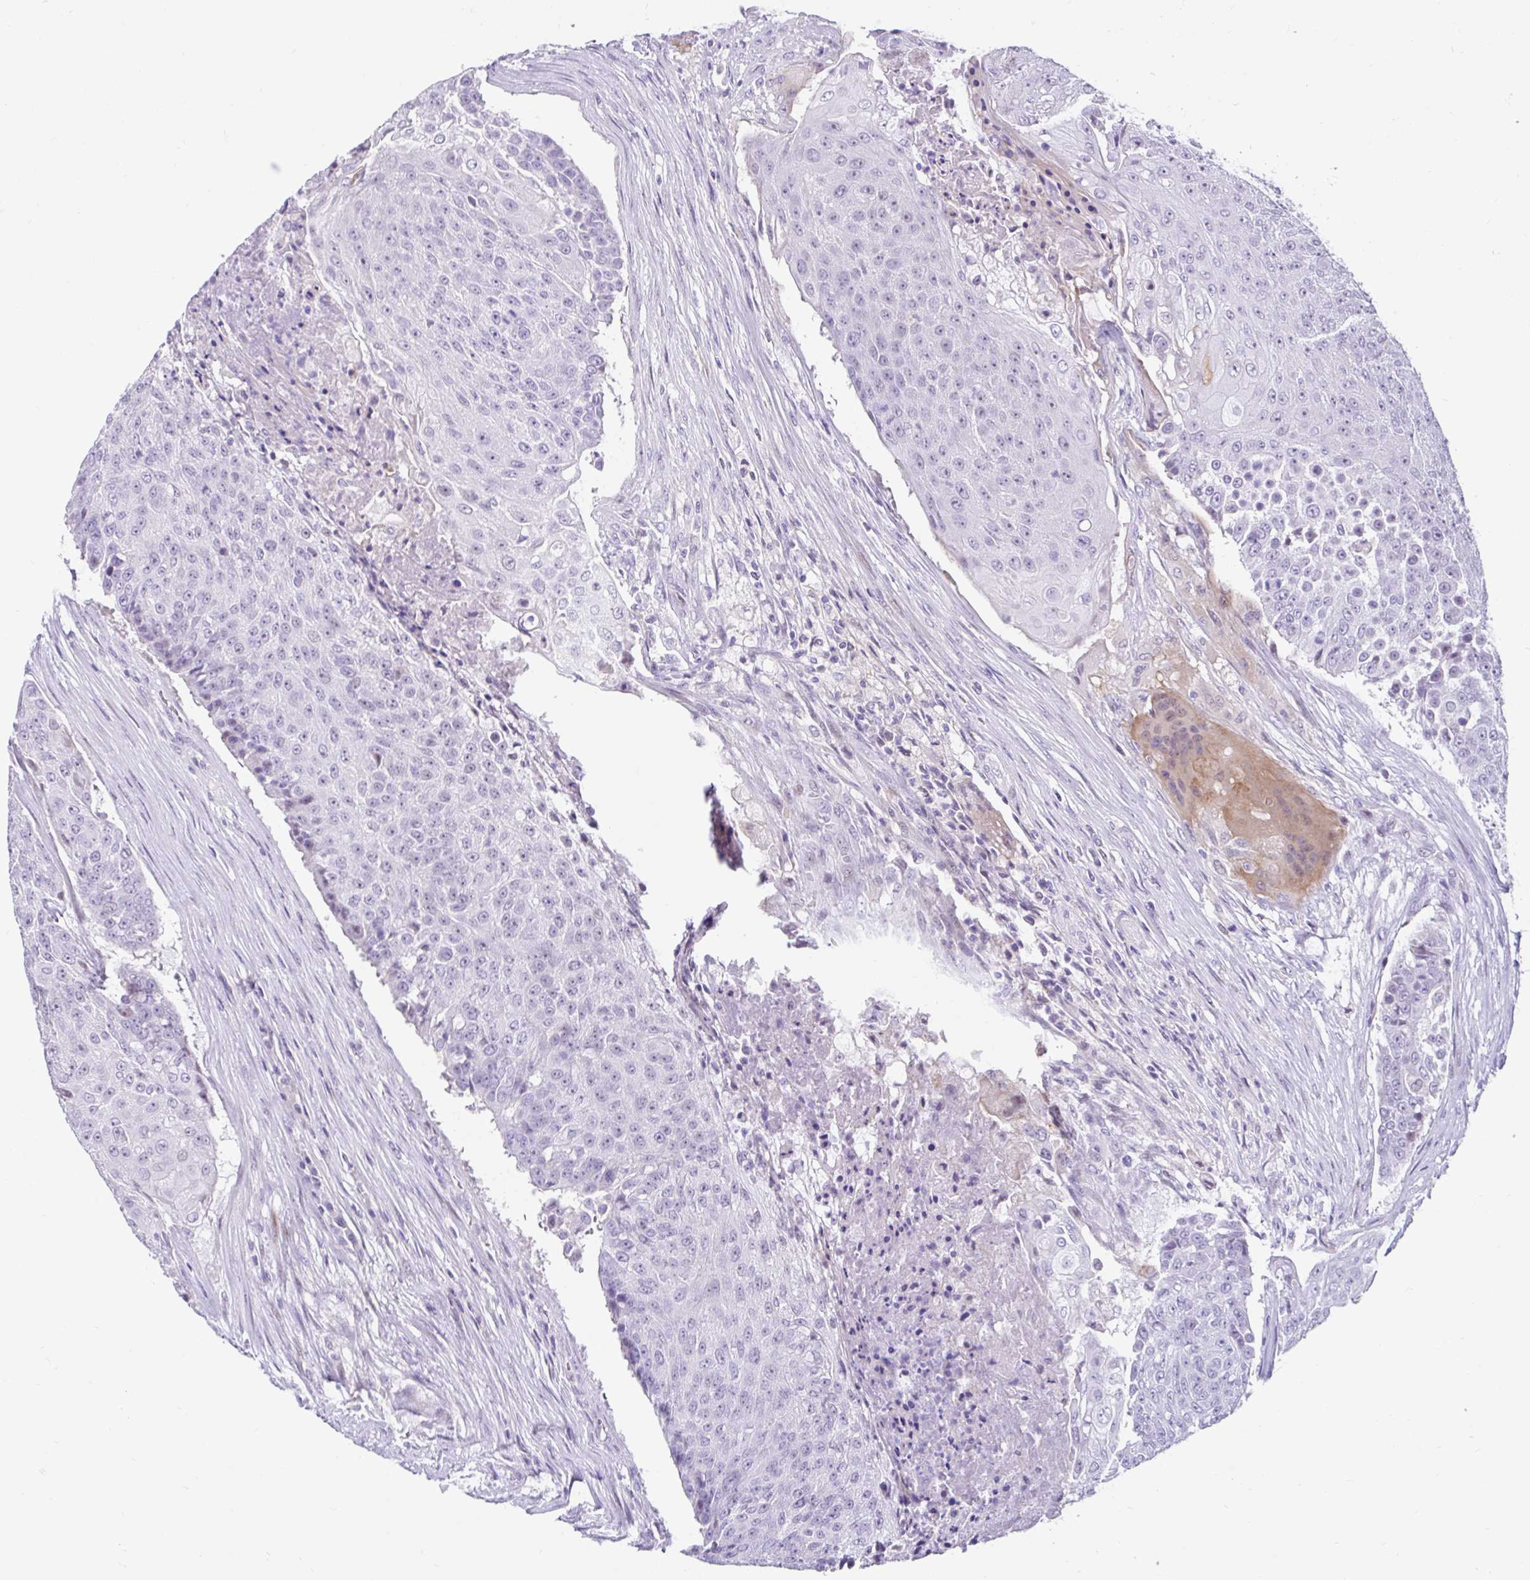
{"staining": {"intensity": "negative", "quantity": "none", "location": "none"}, "tissue": "urothelial cancer", "cell_type": "Tumor cells", "image_type": "cancer", "snomed": [{"axis": "morphology", "description": "Urothelial carcinoma, High grade"}, {"axis": "topography", "description": "Urinary bladder"}], "caption": "This photomicrograph is of urothelial carcinoma (high-grade) stained with immunohistochemistry (IHC) to label a protein in brown with the nuclei are counter-stained blue. There is no expression in tumor cells. (DAB (3,3'-diaminobenzidine) IHC visualized using brightfield microscopy, high magnification).", "gene": "NHLH2", "patient": {"sex": "female", "age": 63}}